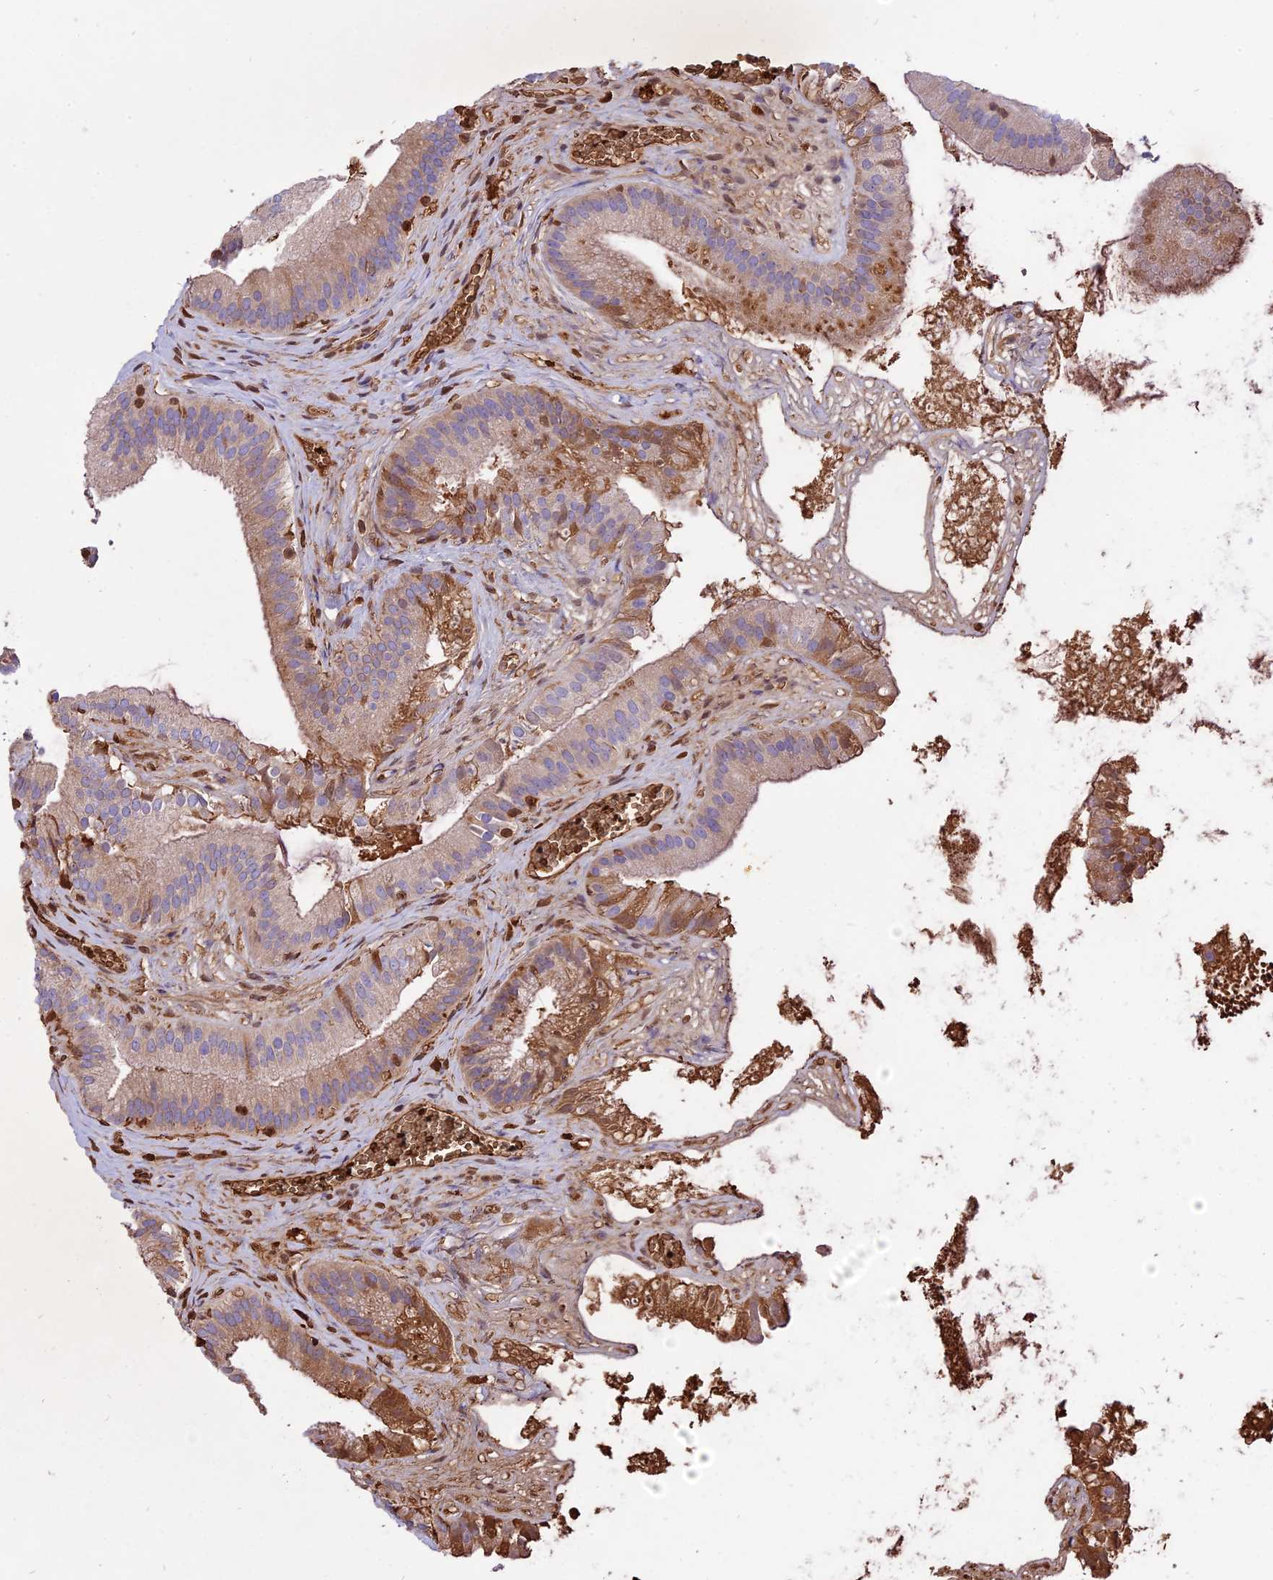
{"staining": {"intensity": "strong", "quantity": "25%-75%", "location": "cytoplasmic/membranous"}, "tissue": "gallbladder", "cell_type": "Glandular cells", "image_type": "normal", "snomed": [{"axis": "morphology", "description": "Normal tissue, NOS"}, {"axis": "topography", "description": "Gallbladder"}], "caption": "An immunohistochemistry photomicrograph of unremarkable tissue is shown. Protein staining in brown labels strong cytoplasmic/membranous positivity in gallbladder within glandular cells. (DAB IHC, brown staining for protein, blue staining for nuclei).", "gene": "TTC4", "patient": {"sex": "female", "age": 54}}